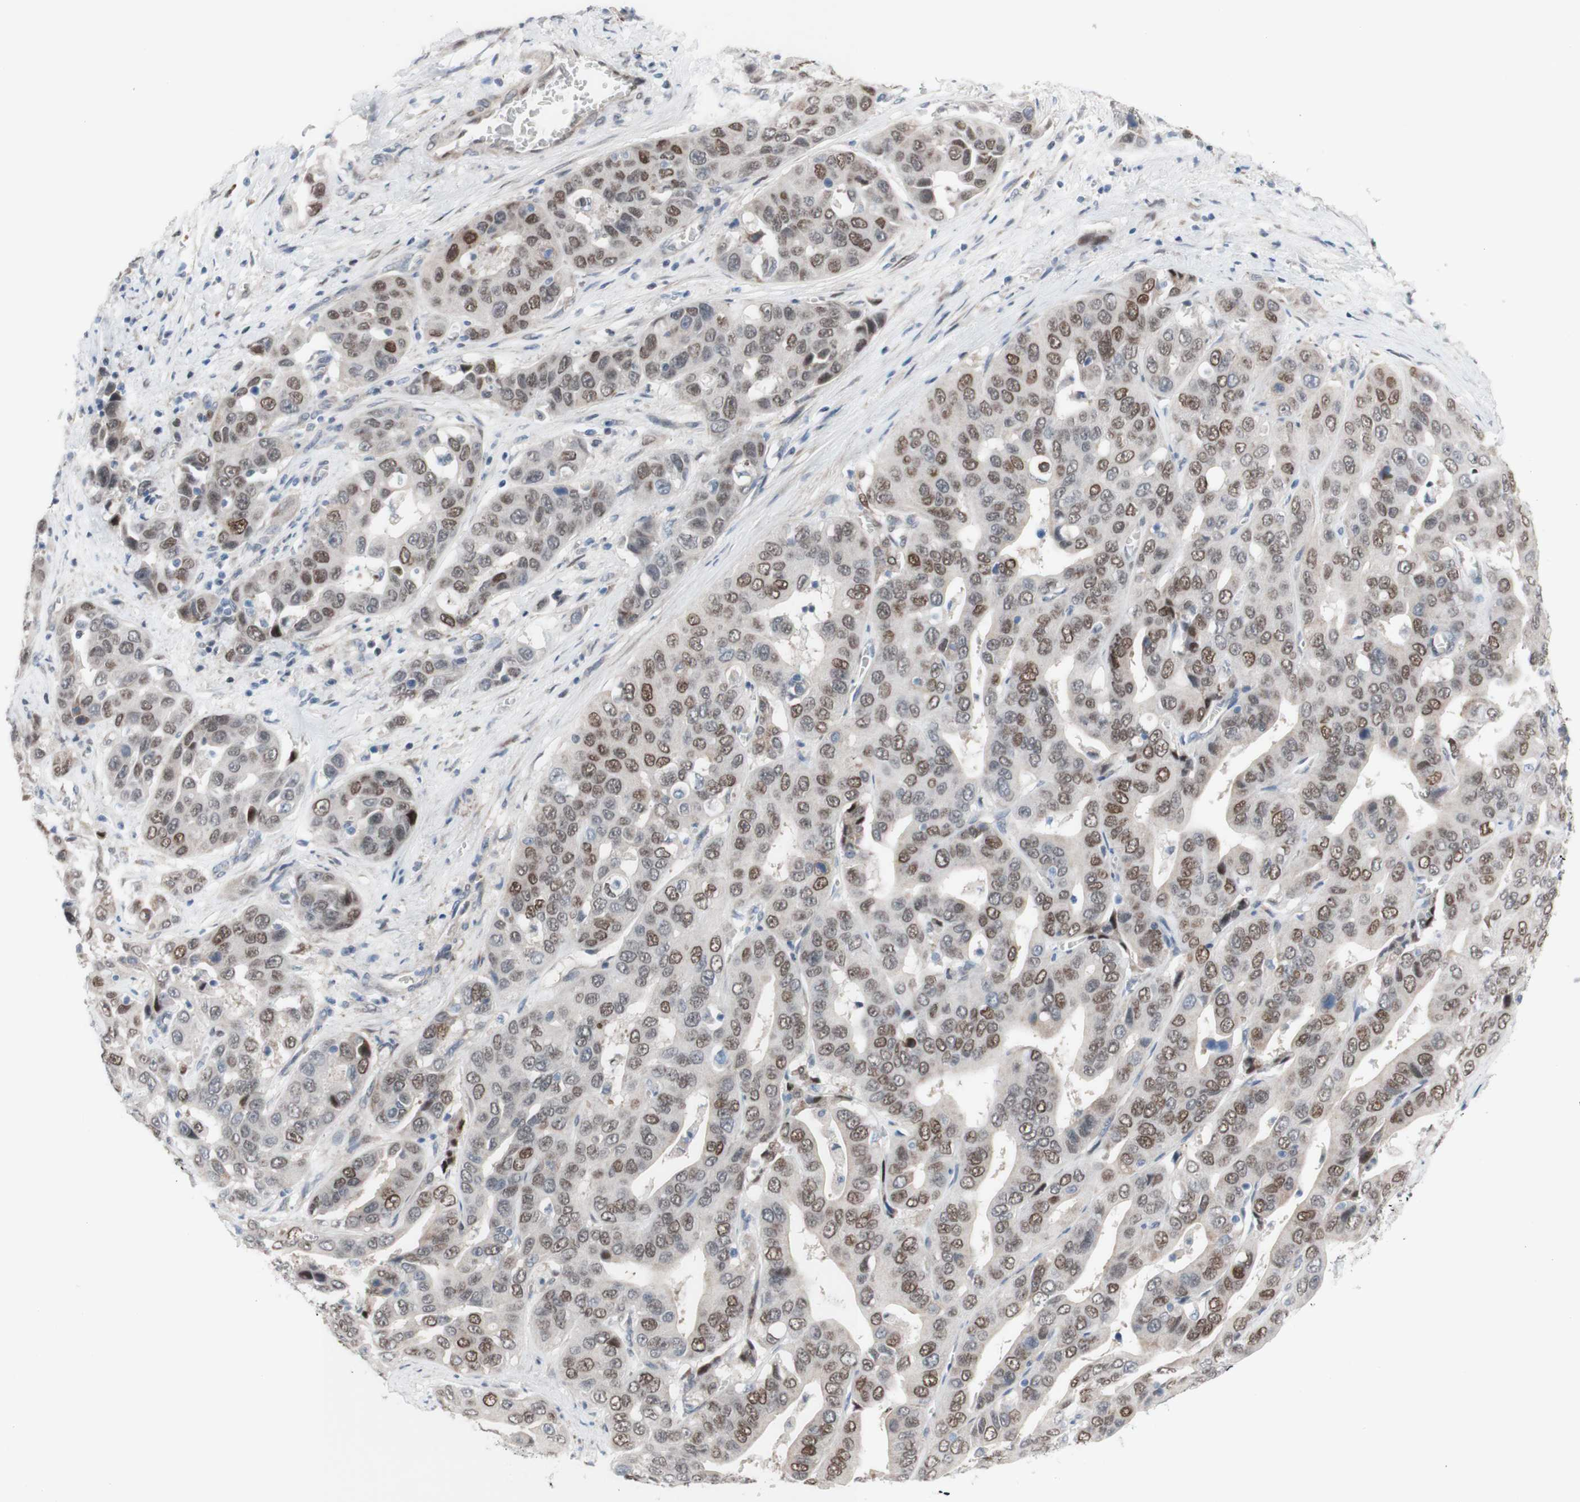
{"staining": {"intensity": "moderate", "quantity": "25%-75%", "location": "nuclear"}, "tissue": "liver cancer", "cell_type": "Tumor cells", "image_type": "cancer", "snomed": [{"axis": "morphology", "description": "Cholangiocarcinoma"}, {"axis": "topography", "description": "Liver"}], "caption": "This is an image of immunohistochemistry staining of liver cancer, which shows moderate positivity in the nuclear of tumor cells.", "gene": "PHTF2", "patient": {"sex": "female", "age": 52}}